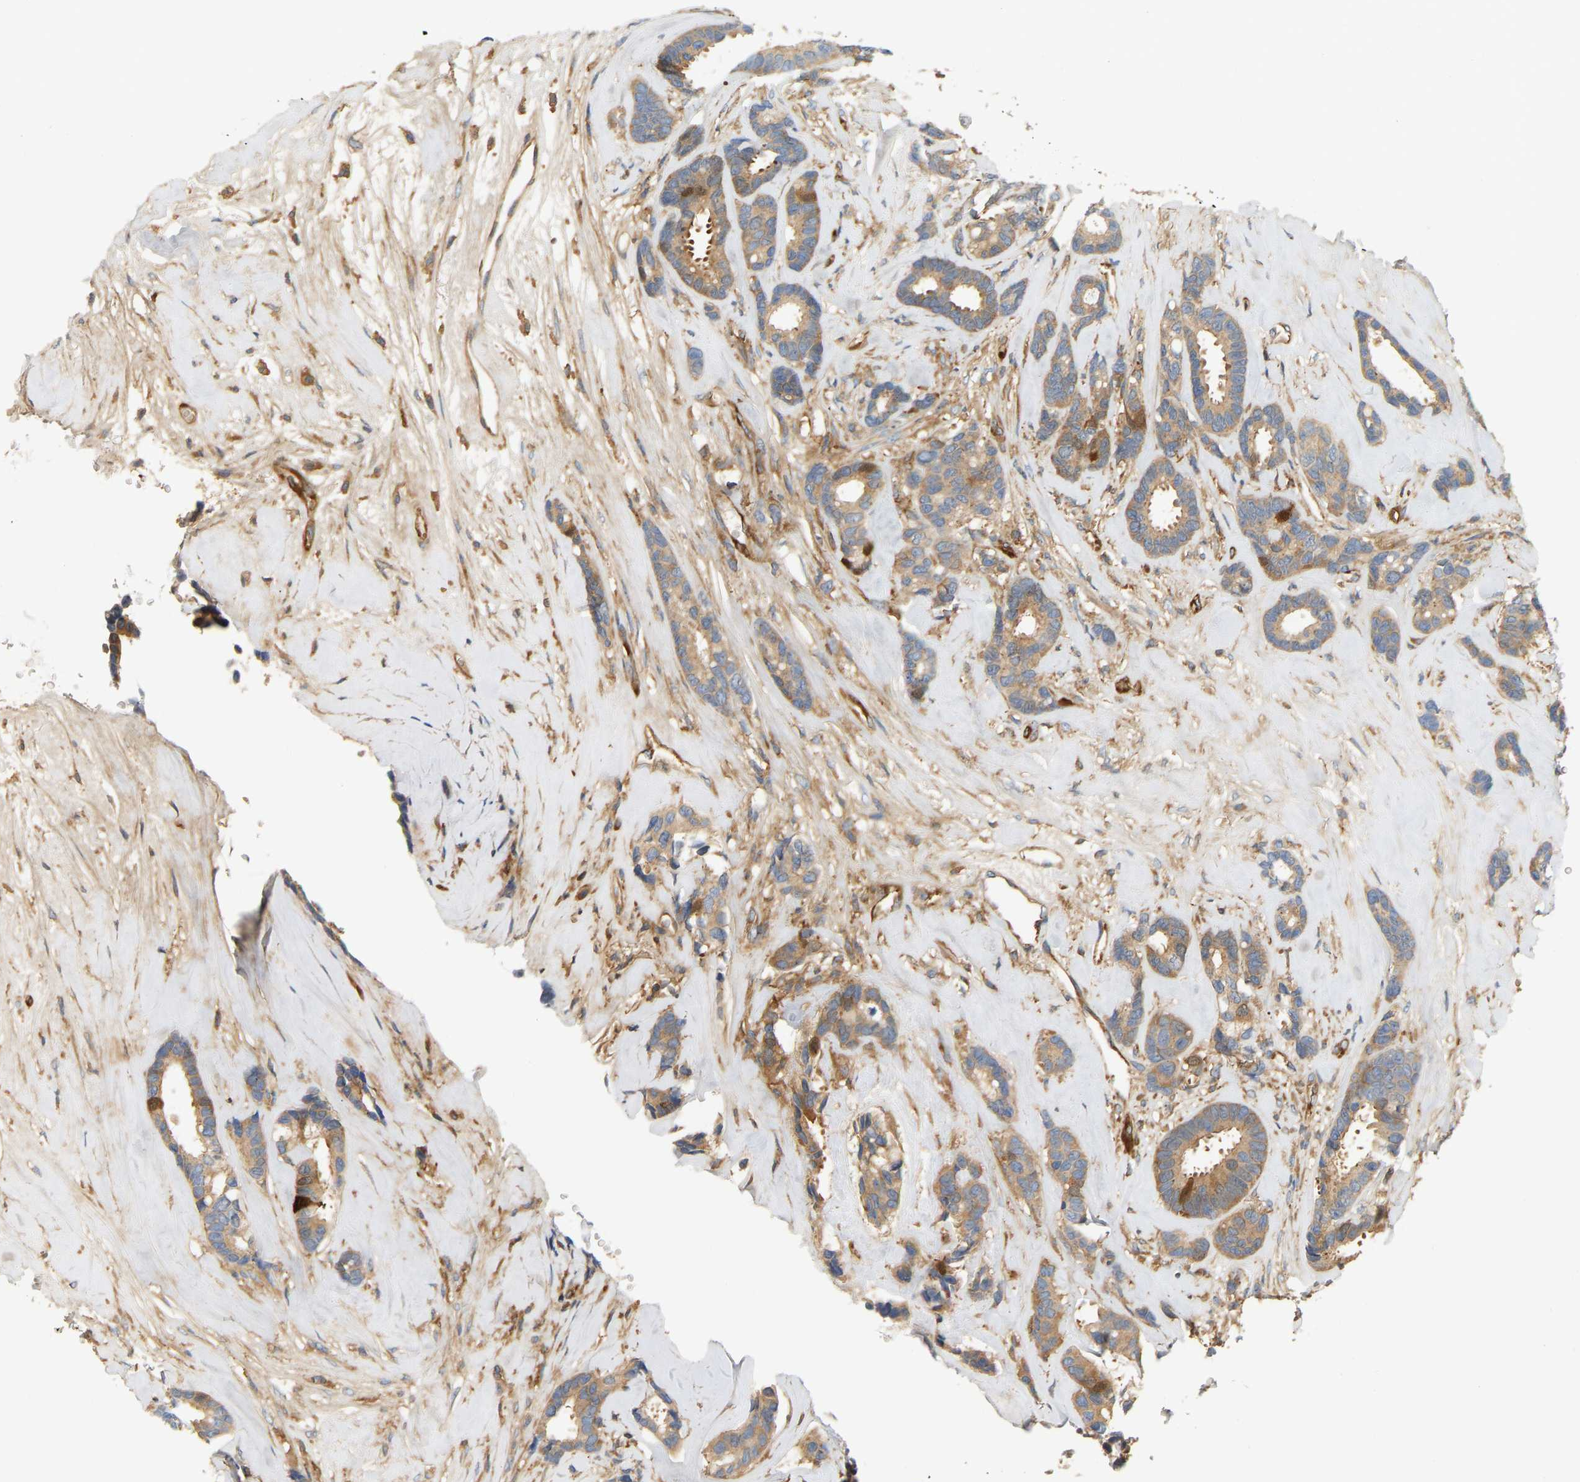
{"staining": {"intensity": "moderate", "quantity": ">75%", "location": "cytoplasmic/membranous"}, "tissue": "breast cancer", "cell_type": "Tumor cells", "image_type": "cancer", "snomed": [{"axis": "morphology", "description": "Duct carcinoma"}, {"axis": "topography", "description": "Breast"}], "caption": "The immunohistochemical stain labels moderate cytoplasmic/membranous positivity in tumor cells of breast cancer tissue.", "gene": "AKAP13", "patient": {"sex": "female", "age": 87}}